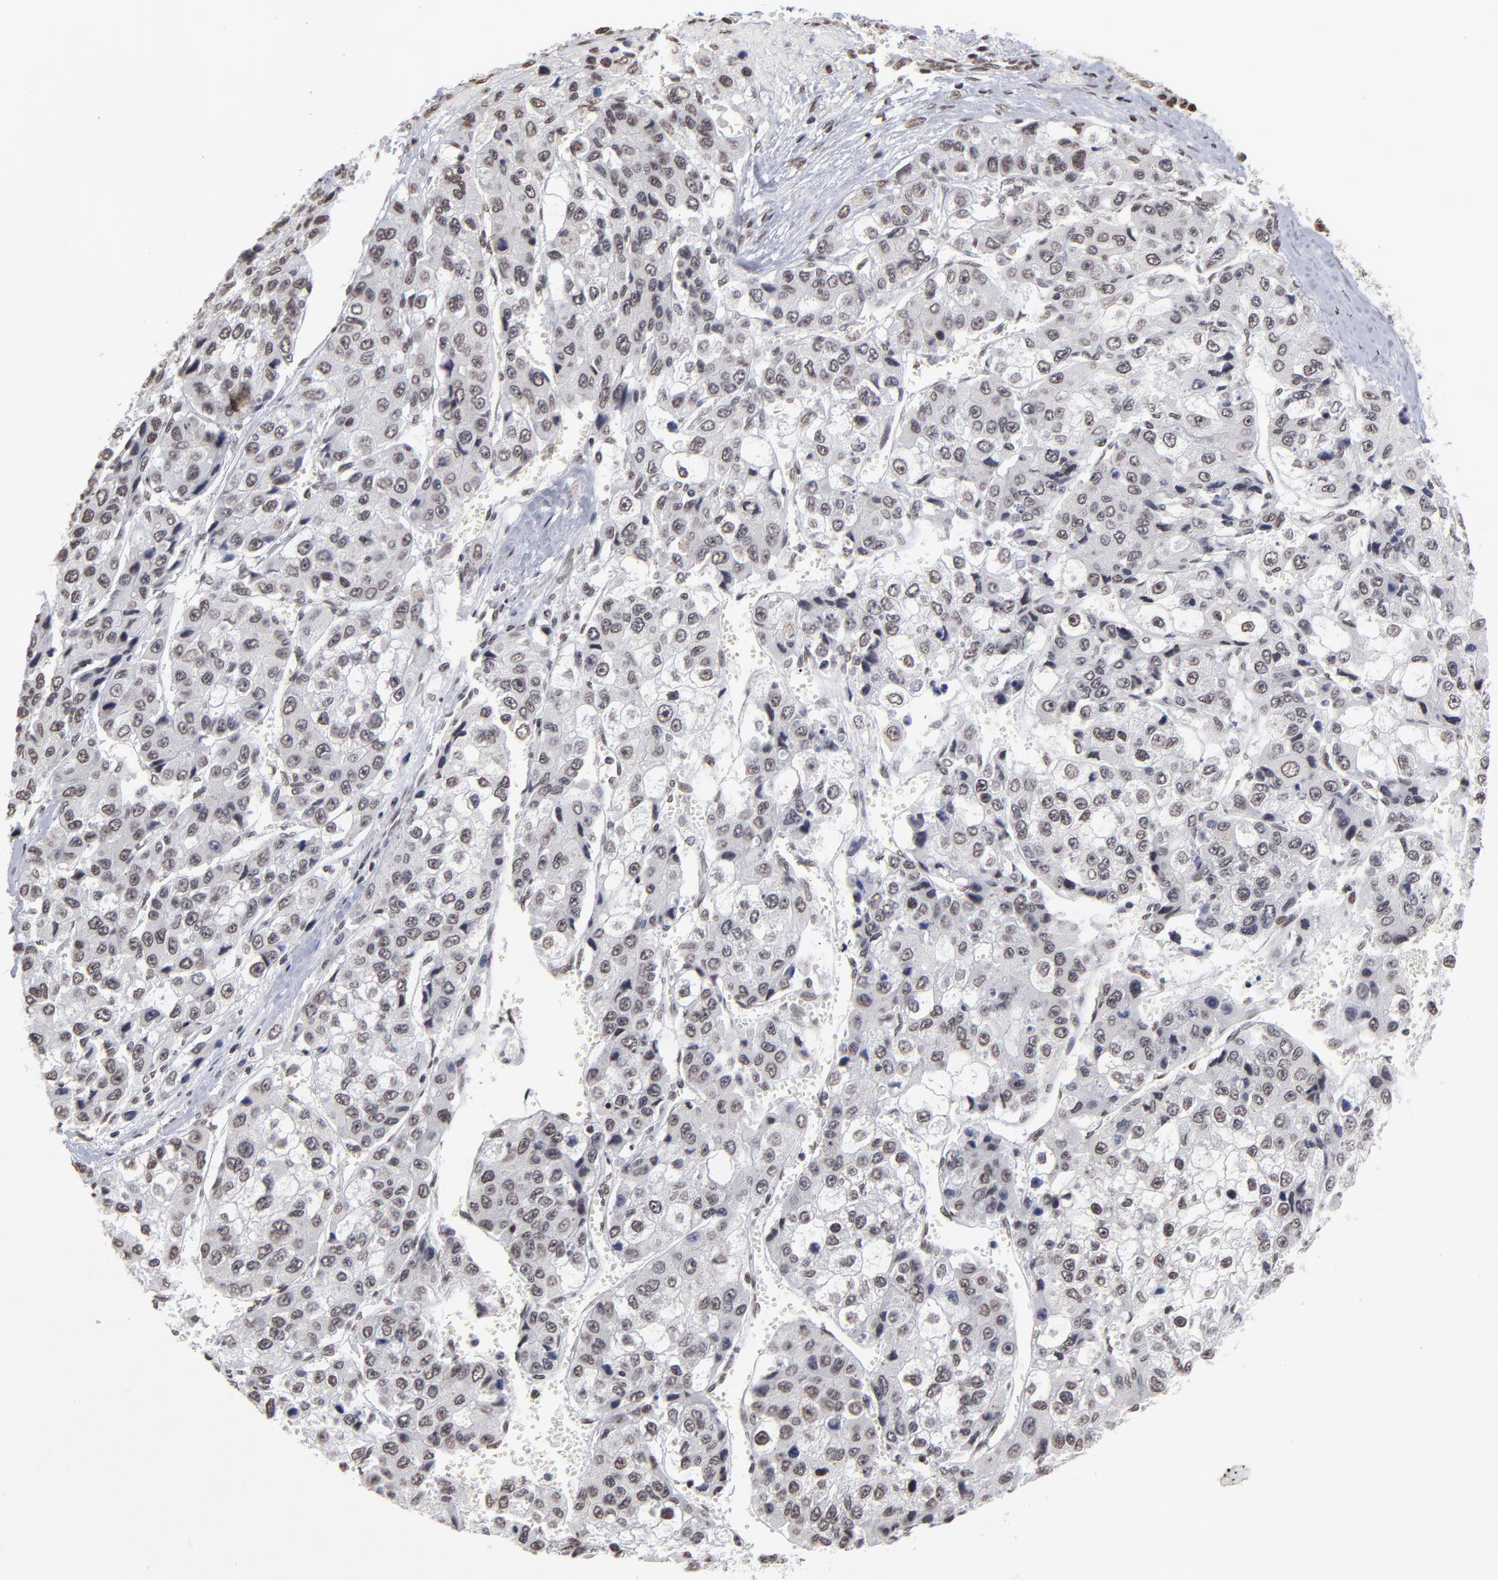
{"staining": {"intensity": "weak", "quantity": "<25%", "location": "nuclear"}, "tissue": "liver cancer", "cell_type": "Tumor cells", "image_type": "cancer", "snomed": [{"axis": "morphology", "description": "Carcinoma, Hepatocellular, NOS"}, {"axis": "topography", "description": "Liver"}], "caption": "This image is of liver cancer stained with immunohistochemistry to label a protein in brown with the nuclei are counter-stained blue. There is no expression in tumor cells.", "gene": "ZNF3", "patient": {"sex": "female", "age": 66}}